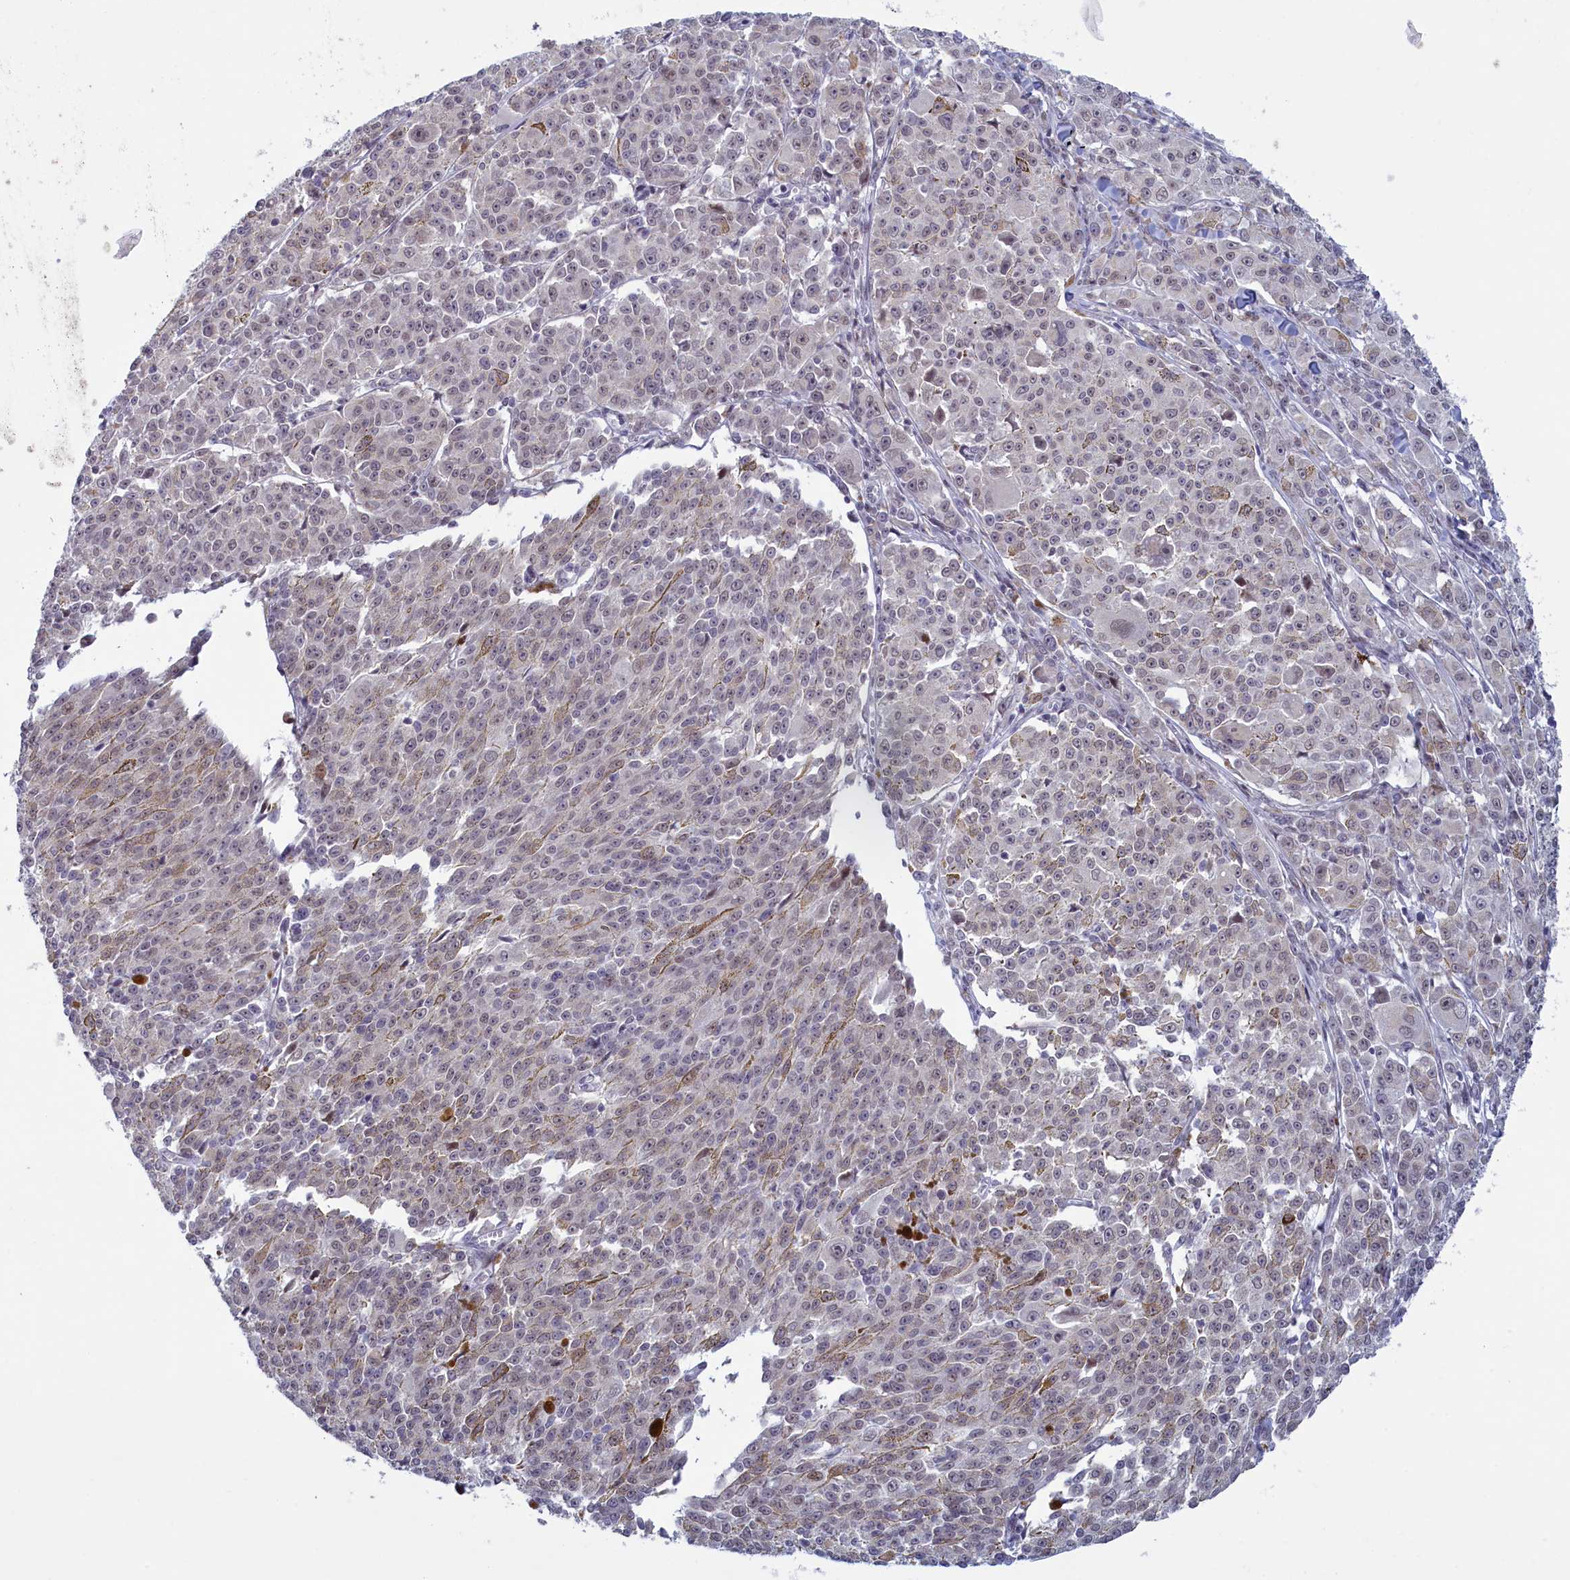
{"staining": {"intensity": "negative", "quantity": "none", "location": "none"}, "tissue": "melanoma", "cell_type": "Tumor cells", "image_type": "cancer", "snomed": [{"axis": "morphology", "description": "Malignant melanoma, NOS"}, {"axis": "topography", "description": "Skin"}], "caption": "Tumor cells show no significant positivity in melanoma.", "gene": "ATF7IP2", "patient": {"sex": "female", "age": 52}}